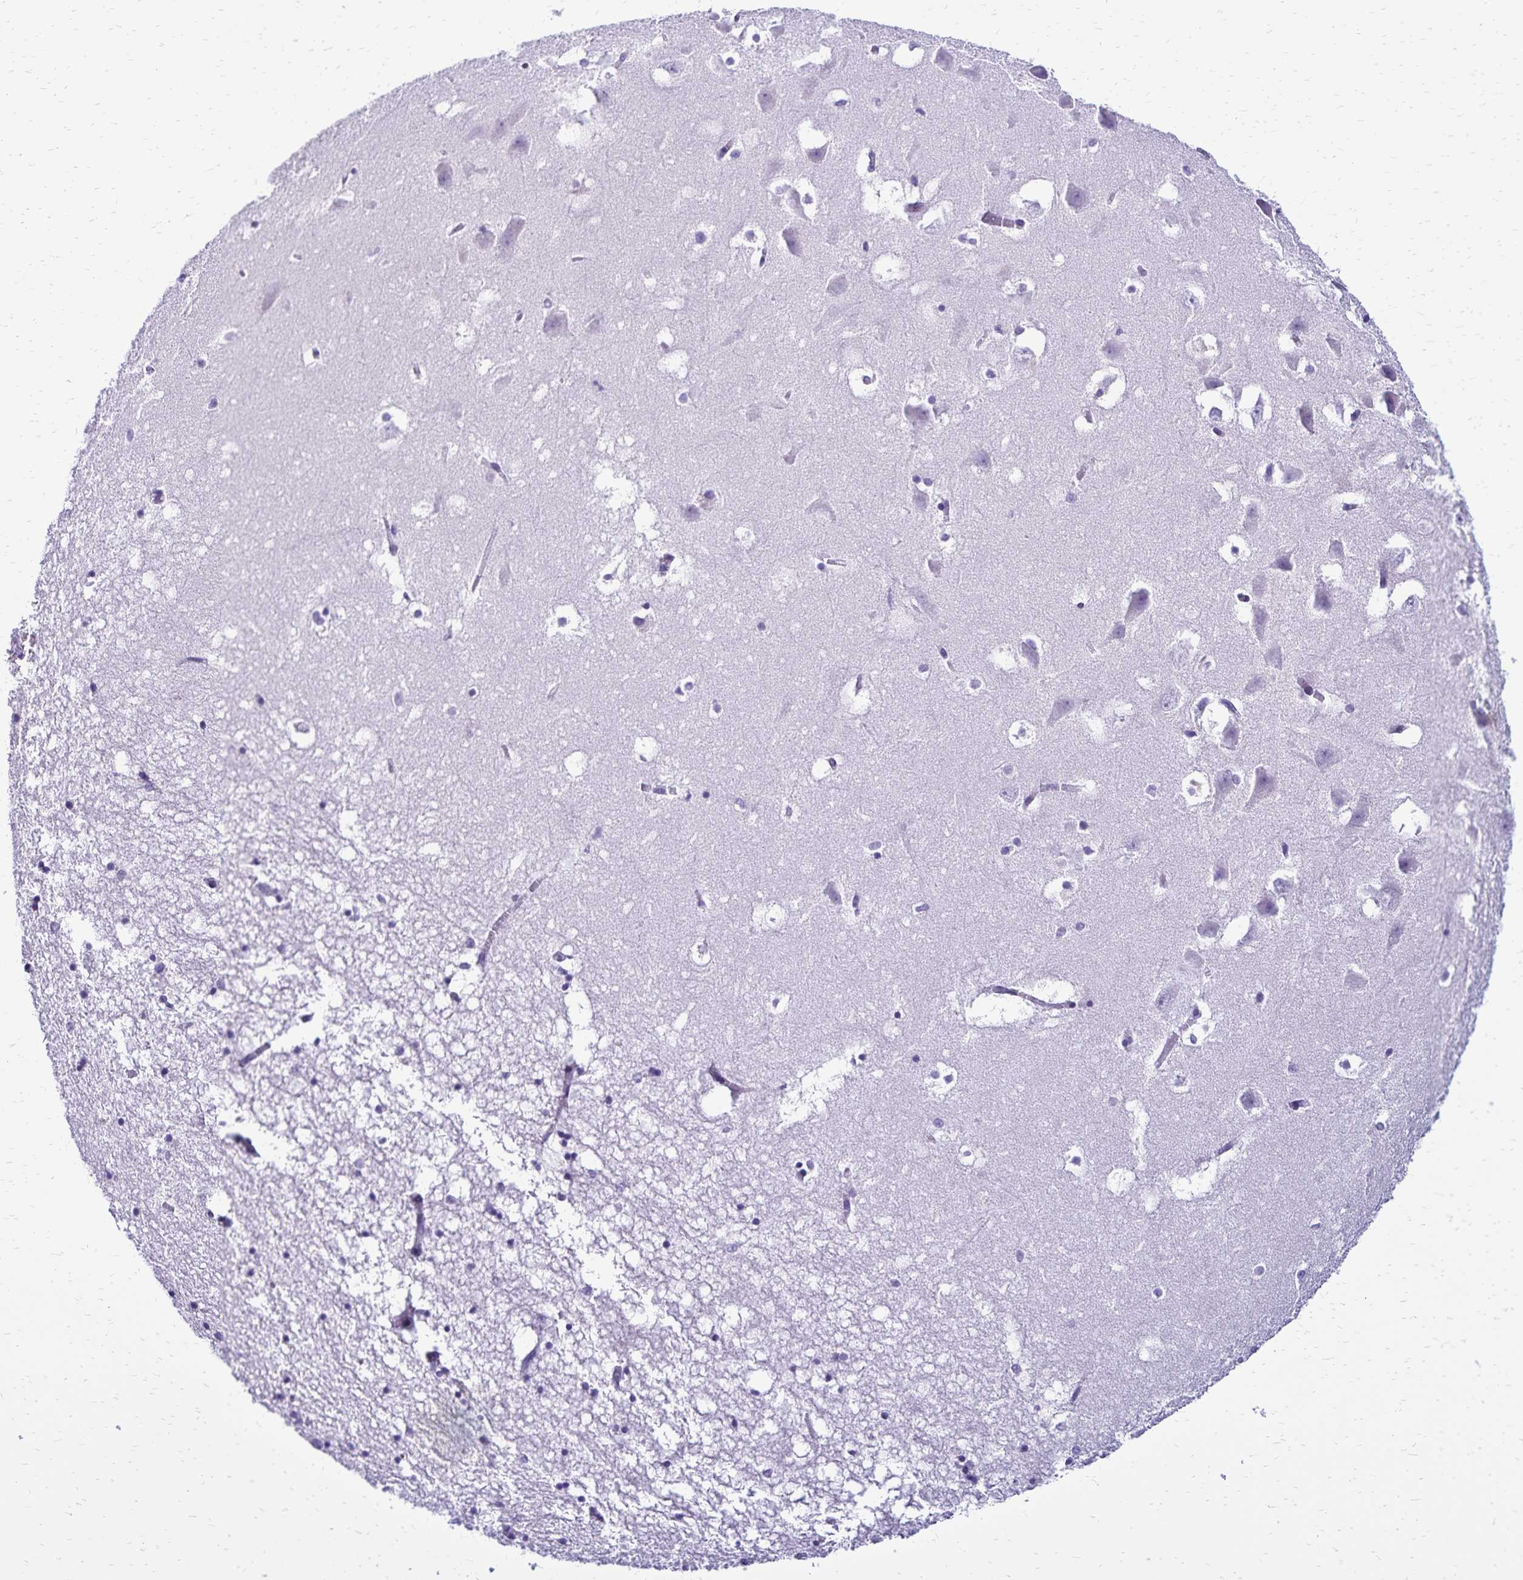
{"staining": {"intensity": "negative", "quantity": "none", "location": "none"}, "tissue": "hippocampus", "cell_type": "Glial cells", "image_type": "normal", "snomed": [{"axis": "morphology", "description": "Normal tissue, NOS"}, {"axis": "topography", "description": "Hippocampus"}], "caption": "An IHC image of unremarkable hippocampus is shown. There is no staining in glial cells of hippocampus.", "gene": "CD27", "patient": {"sex": "male", "age": 58}}